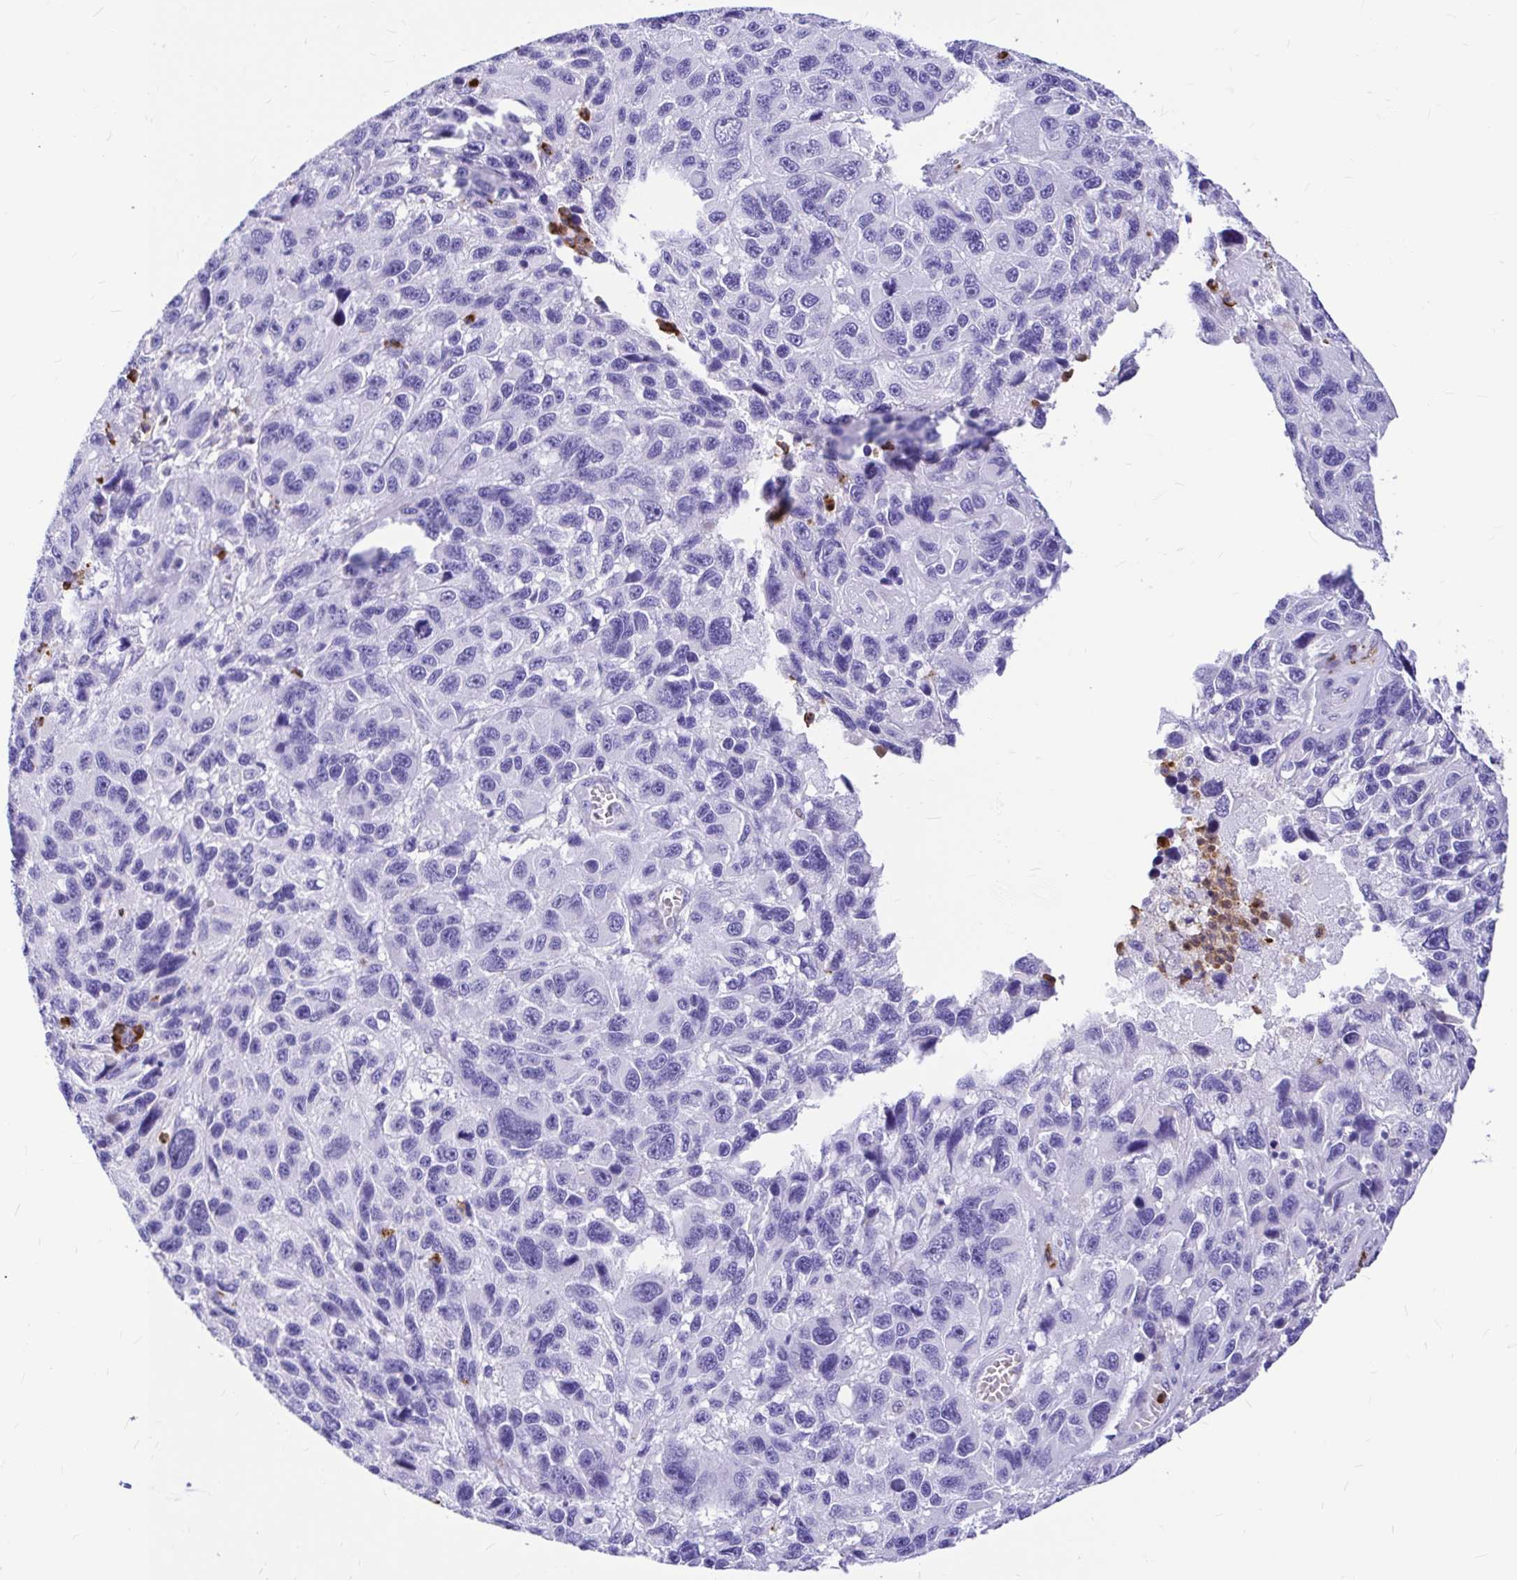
{"staining": {"intensity": "negative", "quantity": "none", "location": "none"}, "tissue": "melanoma", "cell_type": "Tumor cells", "image_type": "cancer", "snomed": [{"axis": "morphology", "description": "Malignant melanoma, NOS"}, {"axis": "topography", "description": "Skin"}], "caption": "Malignant melanoma was stained to show a protein in brown. There is no significant positivity in tumor cells.", "gene": "CLEC1B", "patient": {"sex": "male", "age": 53}}